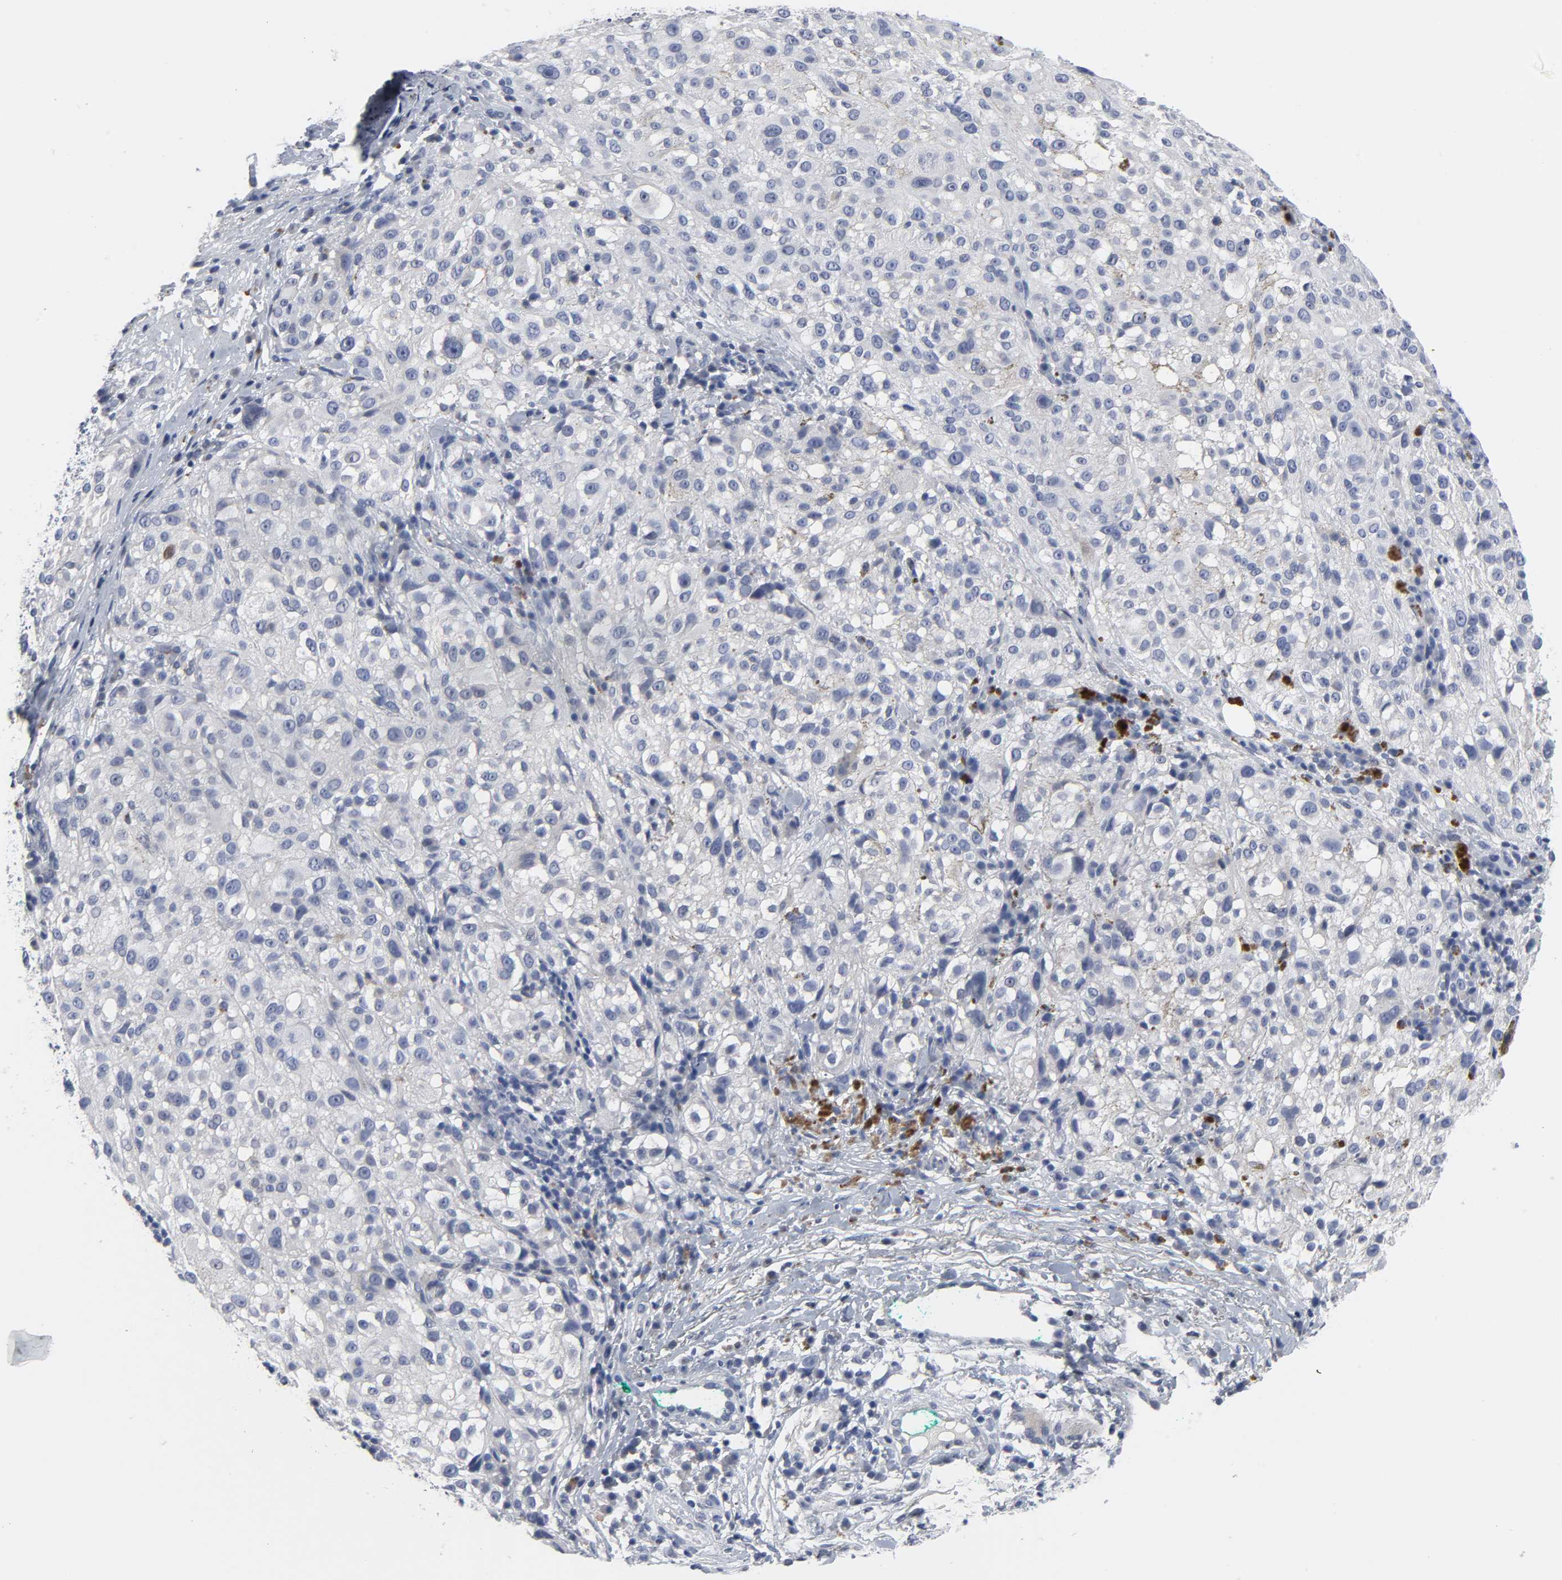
{"staining": {"intensity": "negative", "quantity": "none", "location": "none"}, "tissue": "melanoma", "cell_type": "Tumor cells", "image_type": "cancer", "snomed": [{"axis": "morphology", "description": "Necrosis, NOS"}, {"axis": "morphology", "description": "Malignant melanoma, NOS"}, {"axis": "topography", "description": "Skin"}], "caption": "Human melanoma stained for a protein using immunohistochemistry reveals no staining in tumor cells.", "gene": "SALL2", "patient": {"sex": "female", "age": 87}}